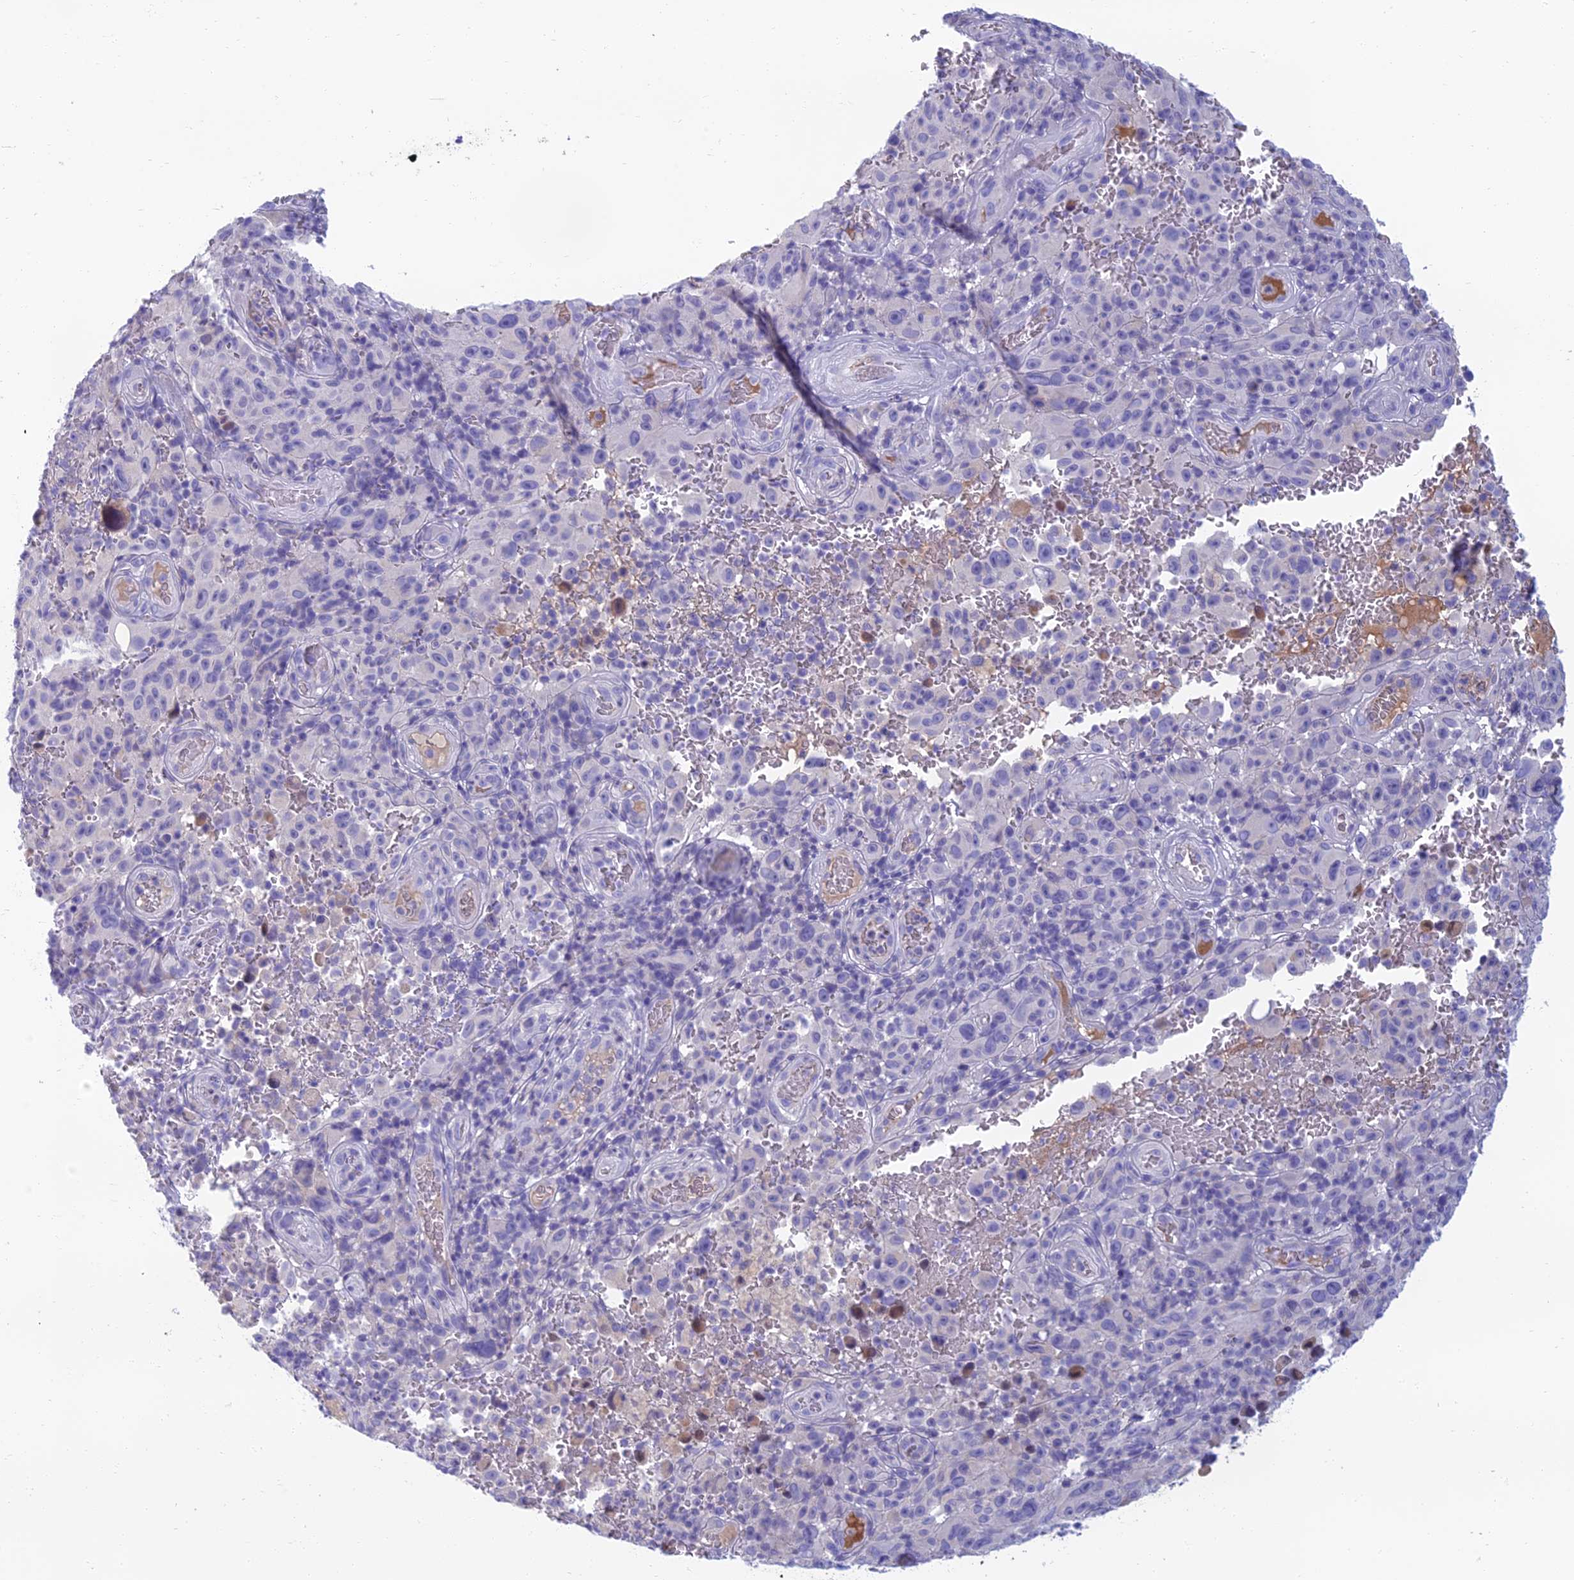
{"staining": {"intensity": "negative", "quantity": "none", "location": "none"}, "tissue": "melanoma", "cell_type": "Tumor cells", "image_type": "cancer", "snomed": [{"axis": "morphology", "description": "Malignant melanoma, NOS"}, {"axis": "topography", "description": "Skin"}], "caption": "This is an IHC image of human melanoma. There is no staining in tumor cells.", "gene": "SPTLC3", "patient": {"sex": "female", "age": 82}}